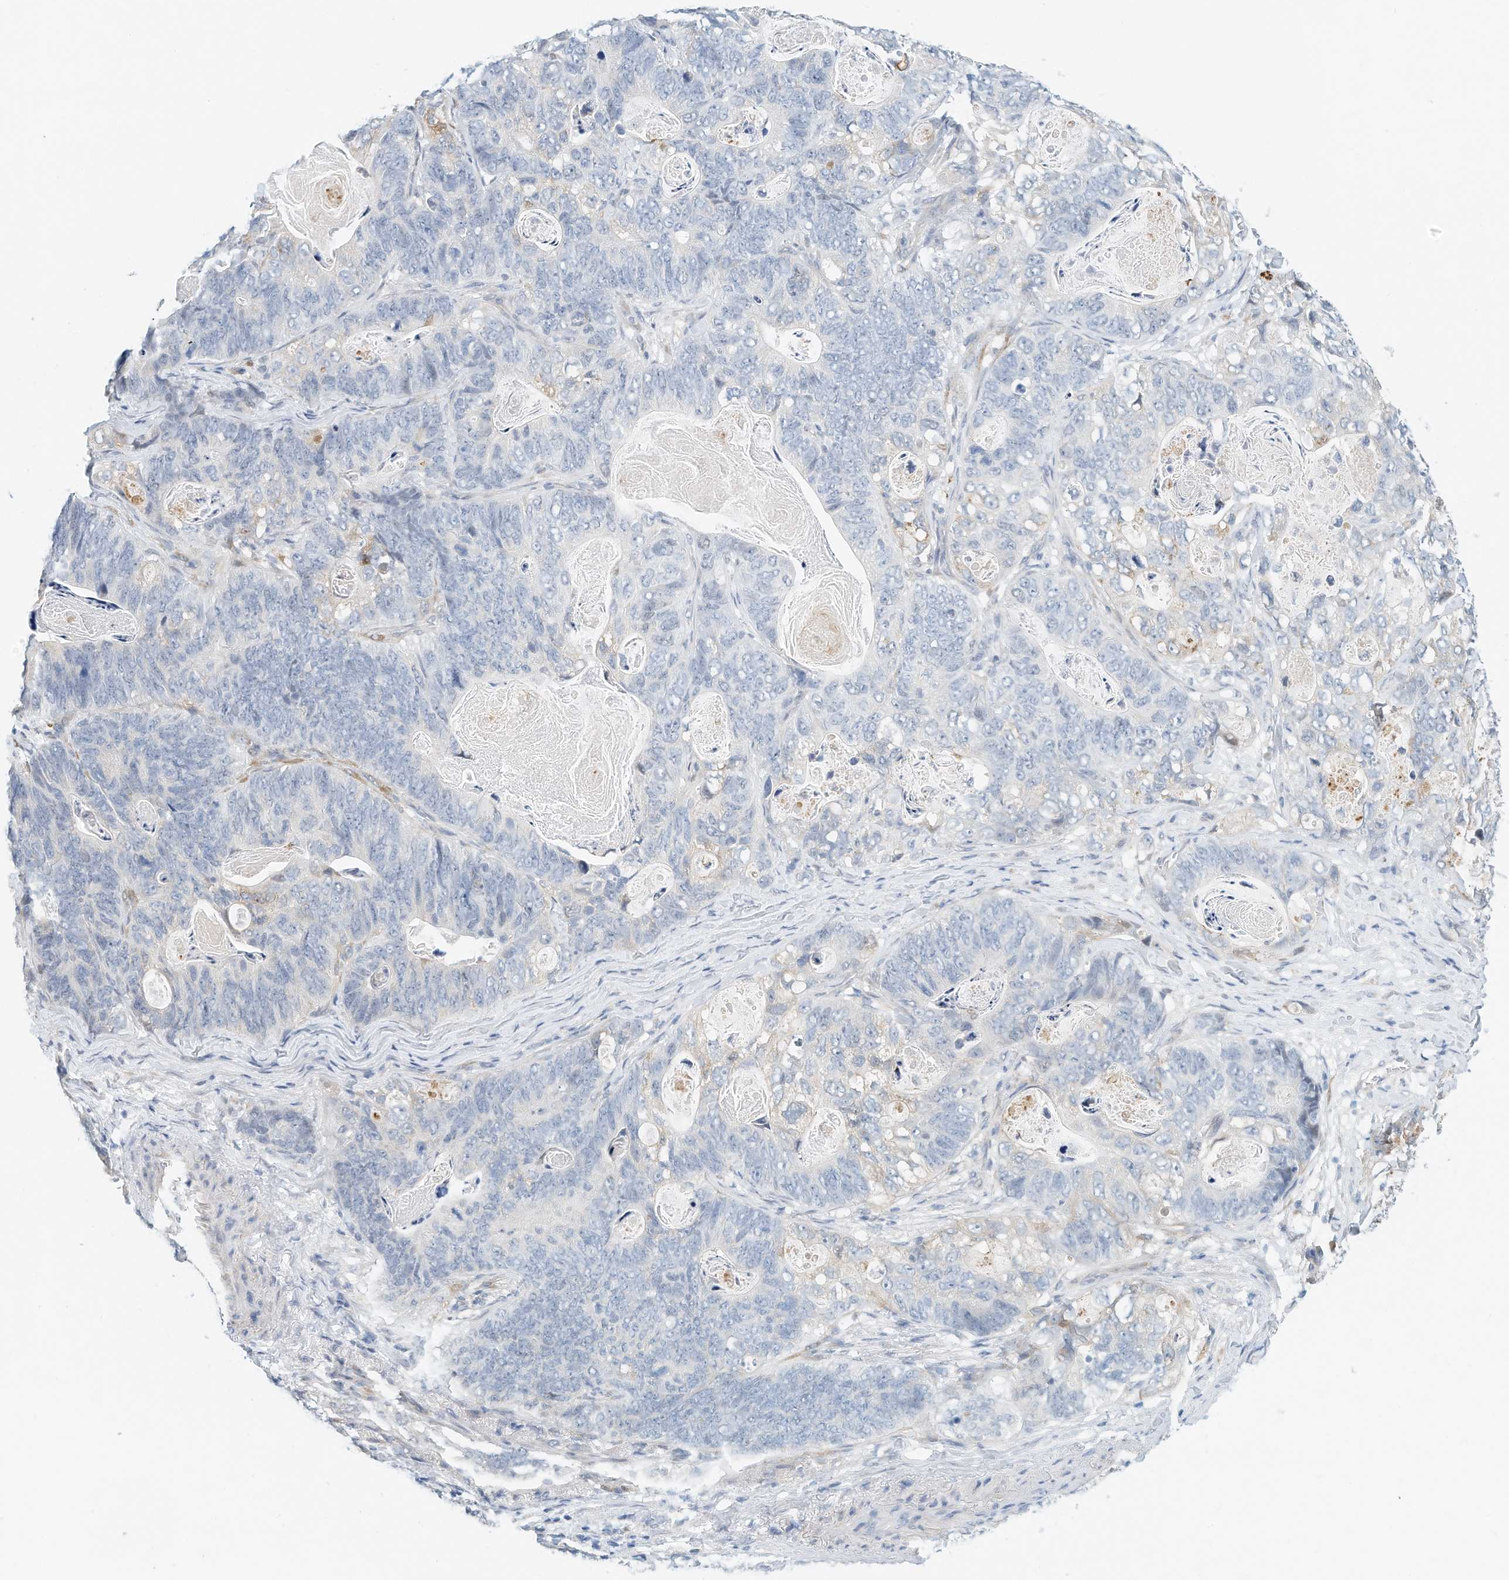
{"staining": {"intensity": "negative", "quantity": "none", "location": "none"}, "tissue": "stomach cancer", "cell_type": "Tumor cells", "image_type": "cancer", "snomed": [{"axis": "morphology", "description": "Normal tissue, NOS"}, {"axis": "morphology", "description": "Adenocarcinoma, NOS"}, {"axis": "topography", "description": "Stomach"}], "caption": "Immunohistochemical staining of human stomach cancer (adenocarcinoma) shows no significant positivity in tumor cells.", "gene": "ARHGAP28", "patient": {"sex": "female", "age": 89}}